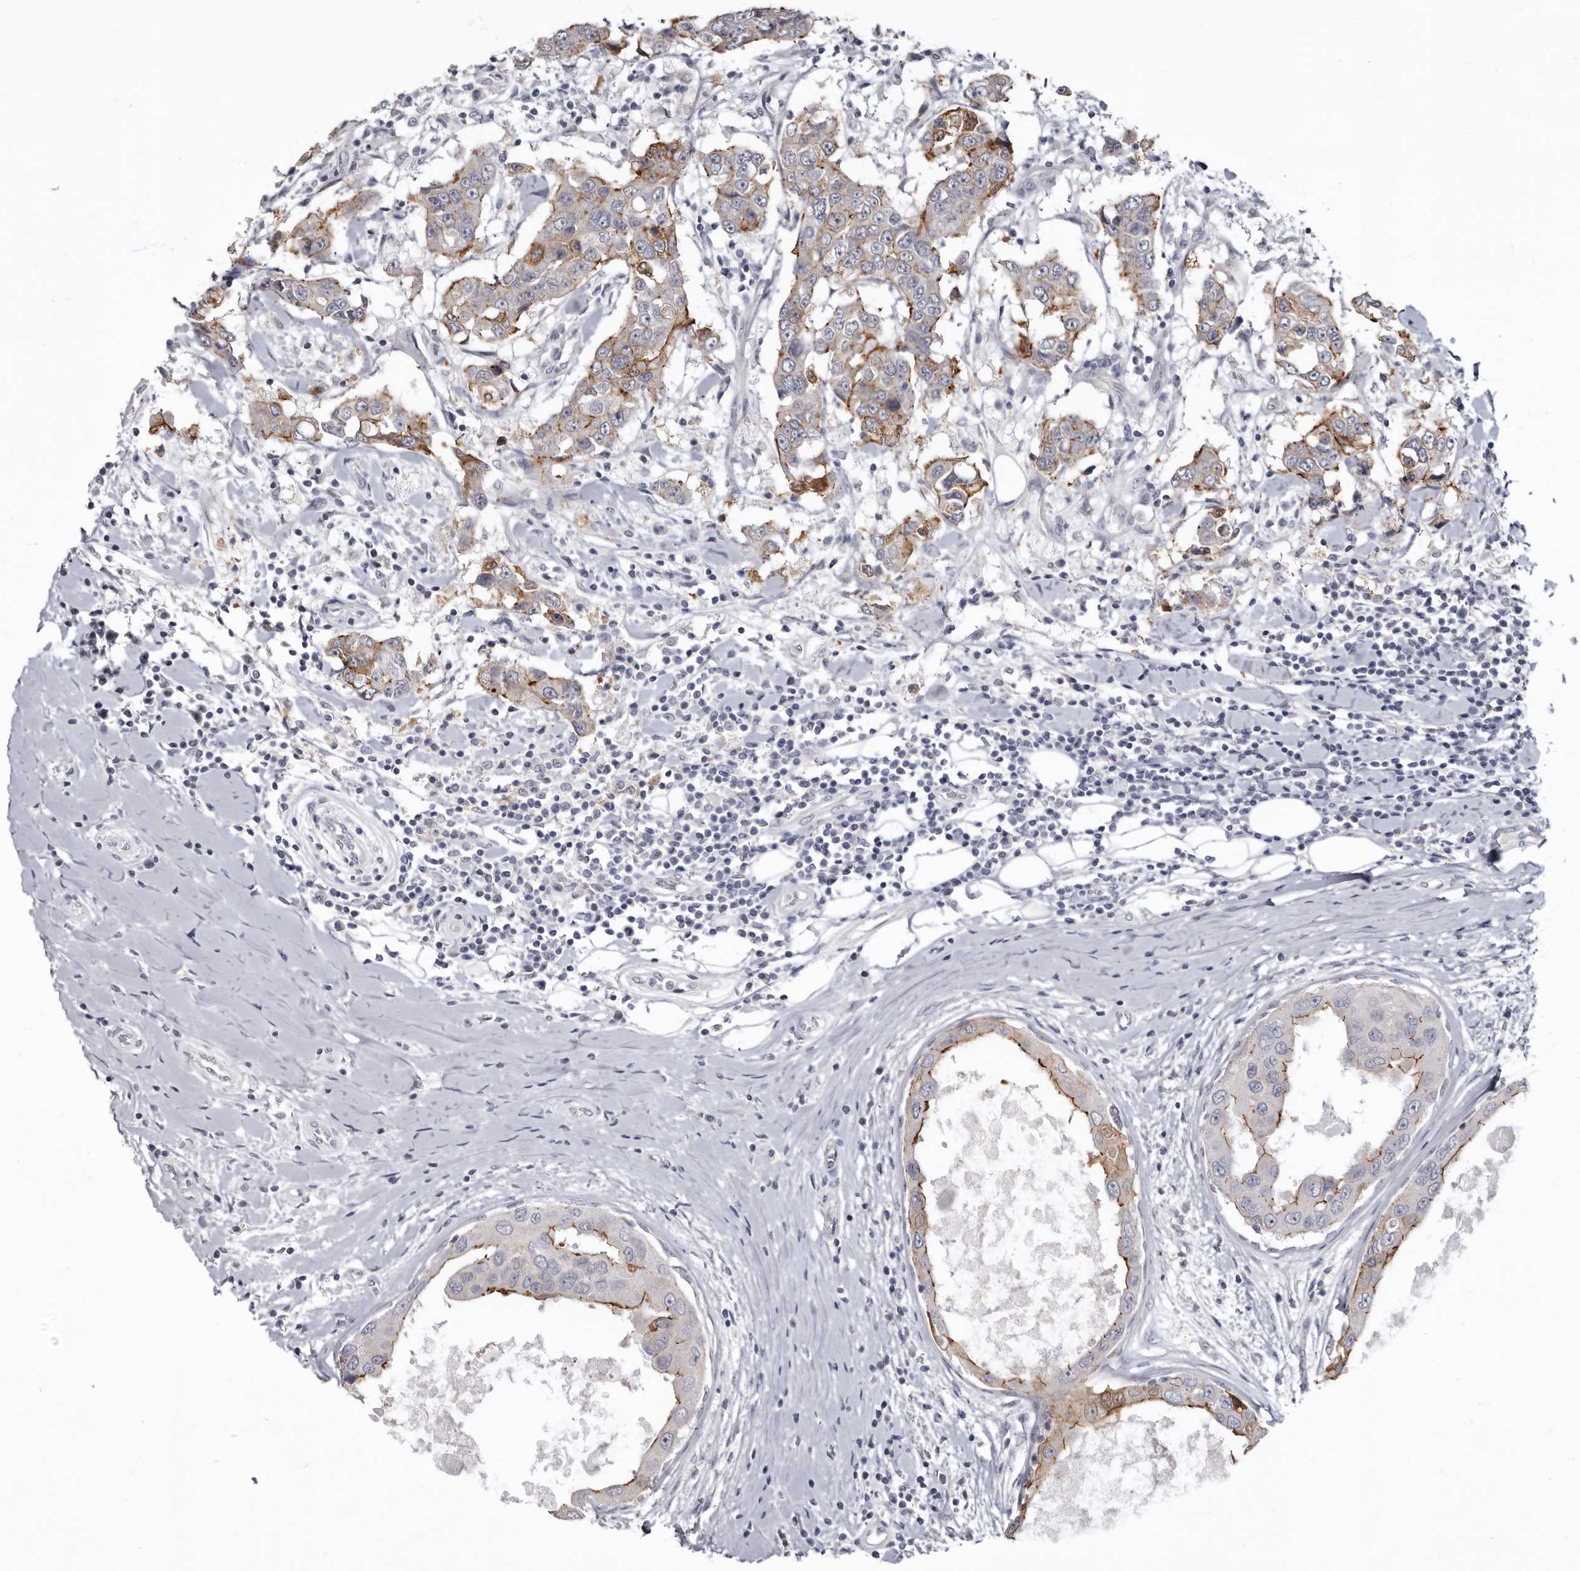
{"staining": {"intensity": "moderate", "quantity": "25%-75%", "location": "cytoplasmic/membranous"}, "tissue": "breast cancer", "cell_type": "Tumor cells", "image_type": "cancer", "snomed": [{"axis": "morphology", "description": "Duct carcinoma"}, {"axis": "topography", "description": "Breast"}], "caption": "Moderate cytoplasmic/membranous positivity is present in about 25%-75% of tumor cells in intraductal carcinoma (breast).", "gene": "CGN", "patient": {"sex": "female", "age": 27}}